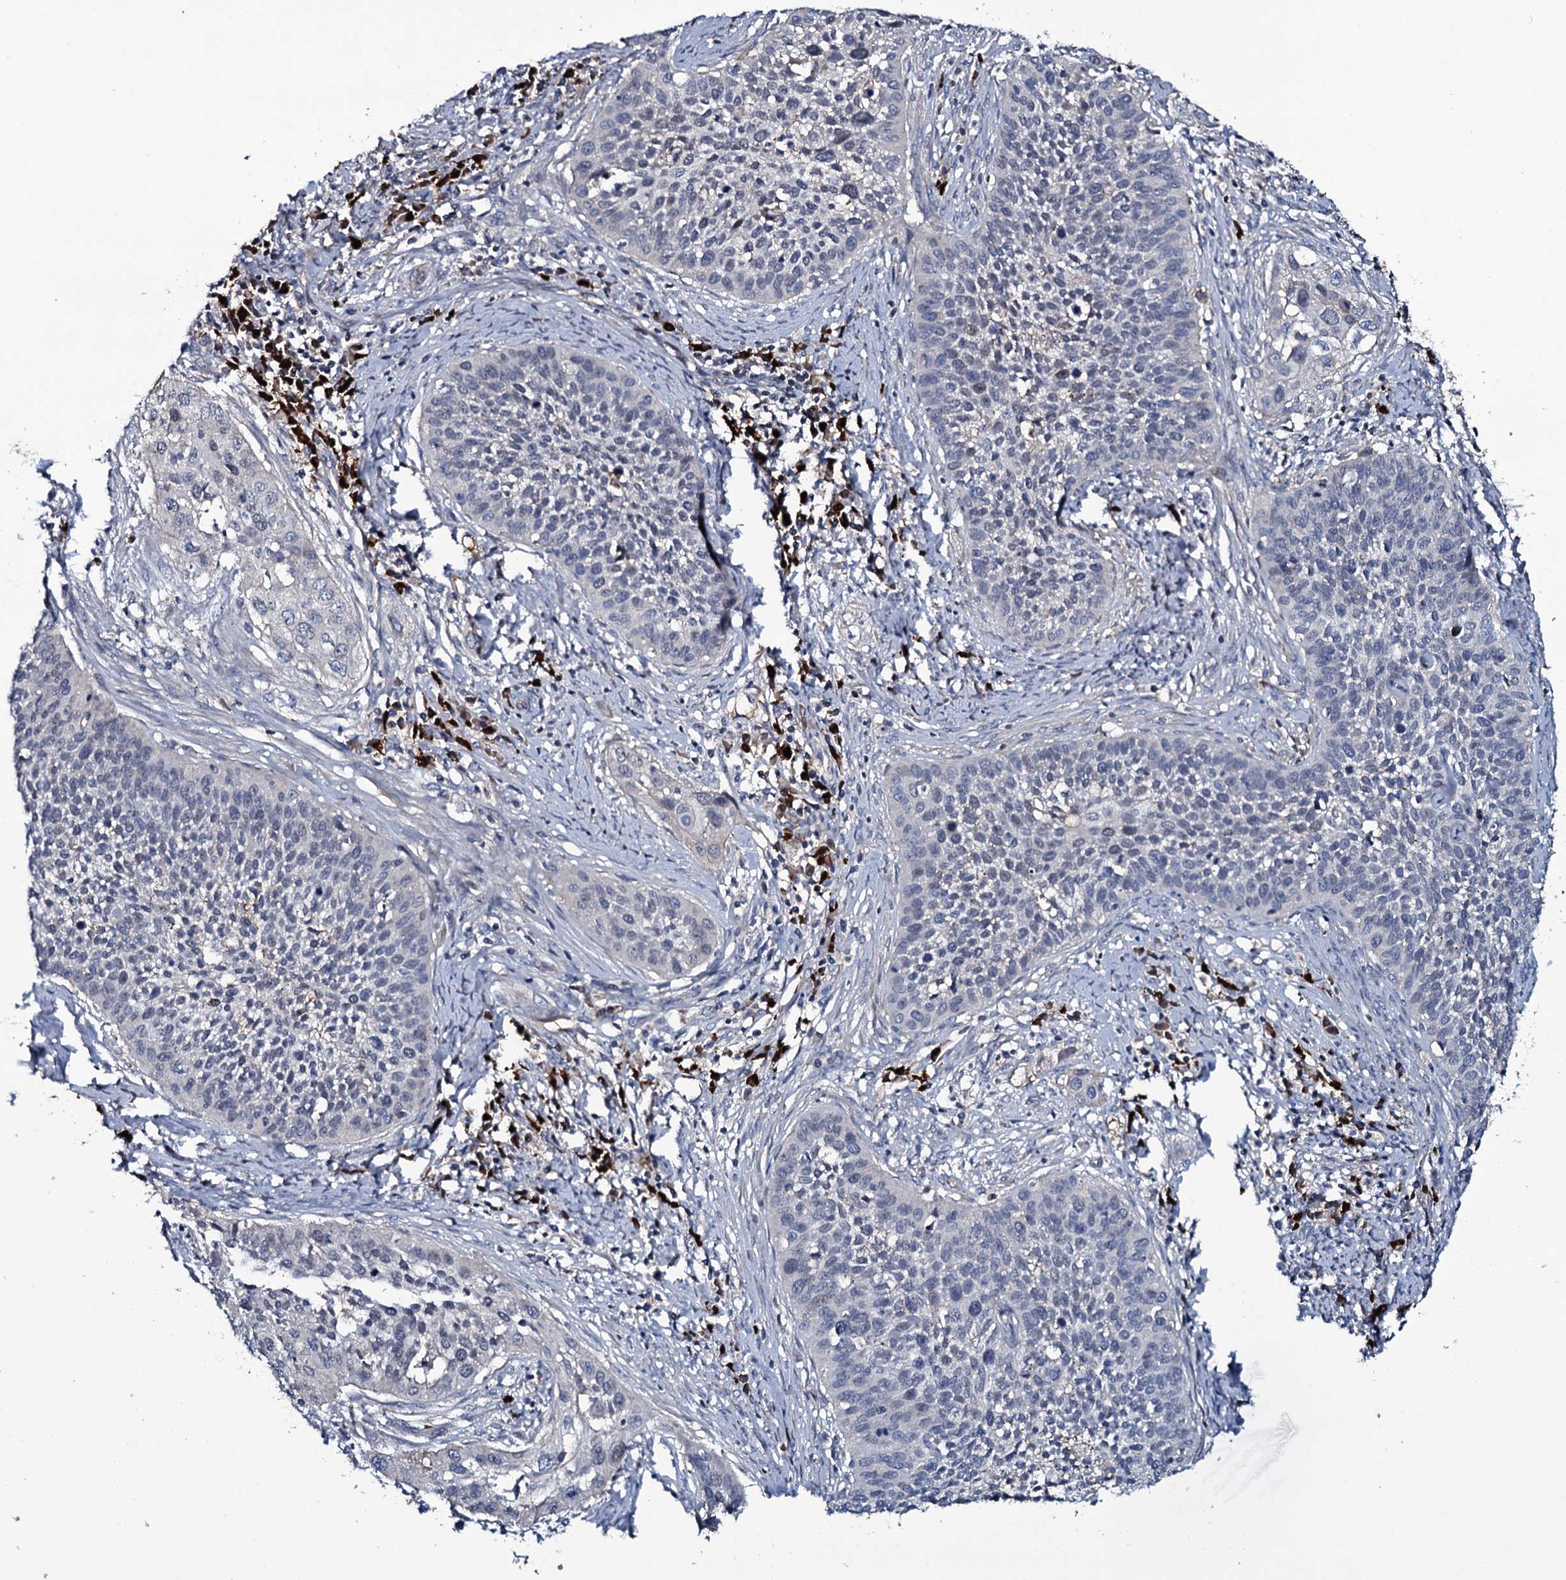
{"staining": {"intensity": "negative", "quantity": "none", "location": "none"}, "tissue": "cervical cancer", "cell_type": "Tumor cells", "image_type": "cancer", "snomed": [{"axis": "morphology", "description": "Squamous cell carcinoma, NOS"}, {"axis": "topography", "description": "Cervix"}], "caption": "Histopathology image shows no significant protein staining in tumor cells of cervical cancer.", "gene": "LYG2", "patient": {"sex": "female", "age": 34}}